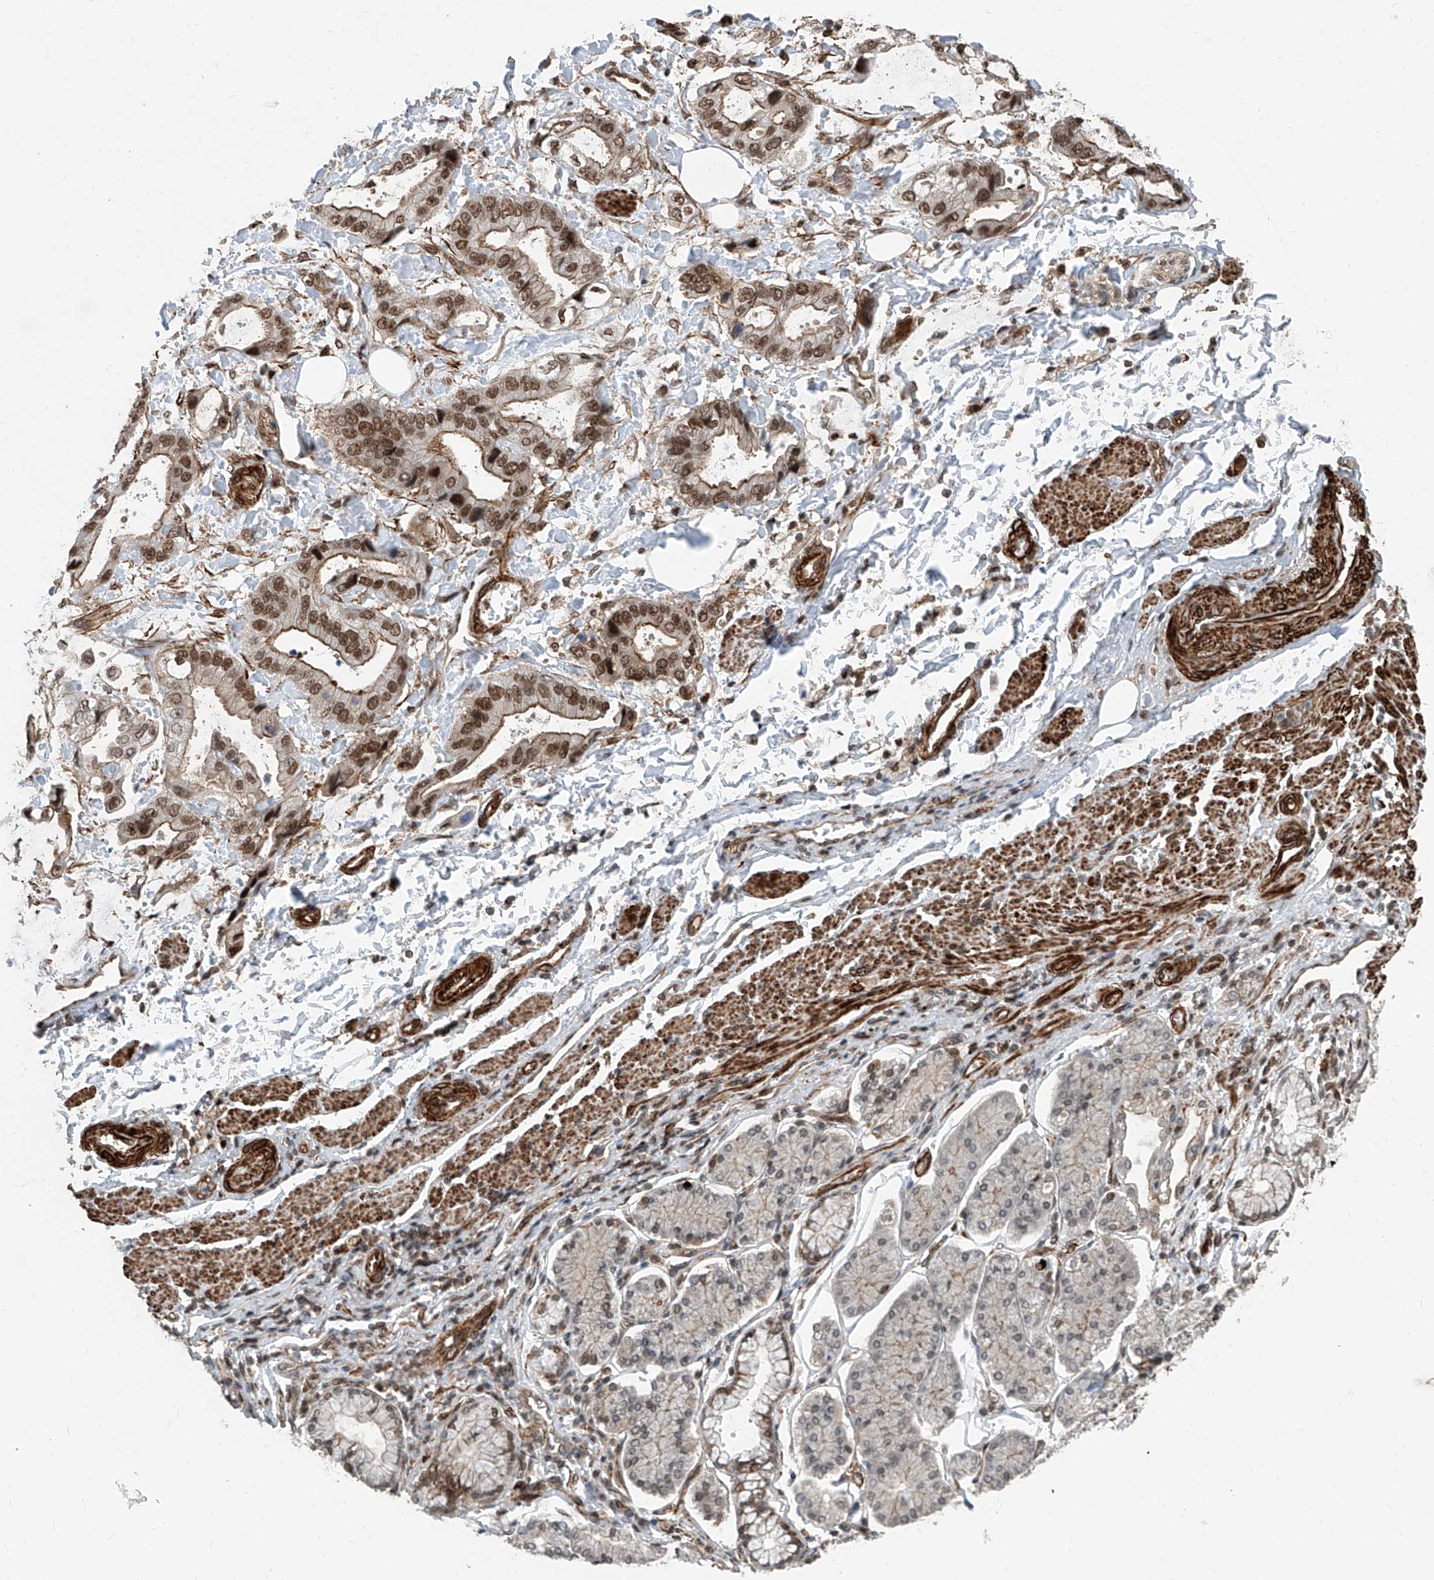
{"staining": {"intensity": "moderate", "quantity": "25%-75%", "location": "cytoplasmic/membranous,nuclear"}, "tissue": "stomach cancer", "cell_type": "Tumor cells", "image_type": "cancer", "snomed": [{"axis": "morphology", "description": "Adenocarcinoma, NOS"}, {"axis": "topography", "description": "Stomach"}], "caption": "Protein expression analysis of stomach cancer shows moderate cytoplasmic/membranous and nuclear positivity in about 25%-75% of tumor cells.", "gene": "SDE2", "patient": {"sex": "male", "age": 62}}